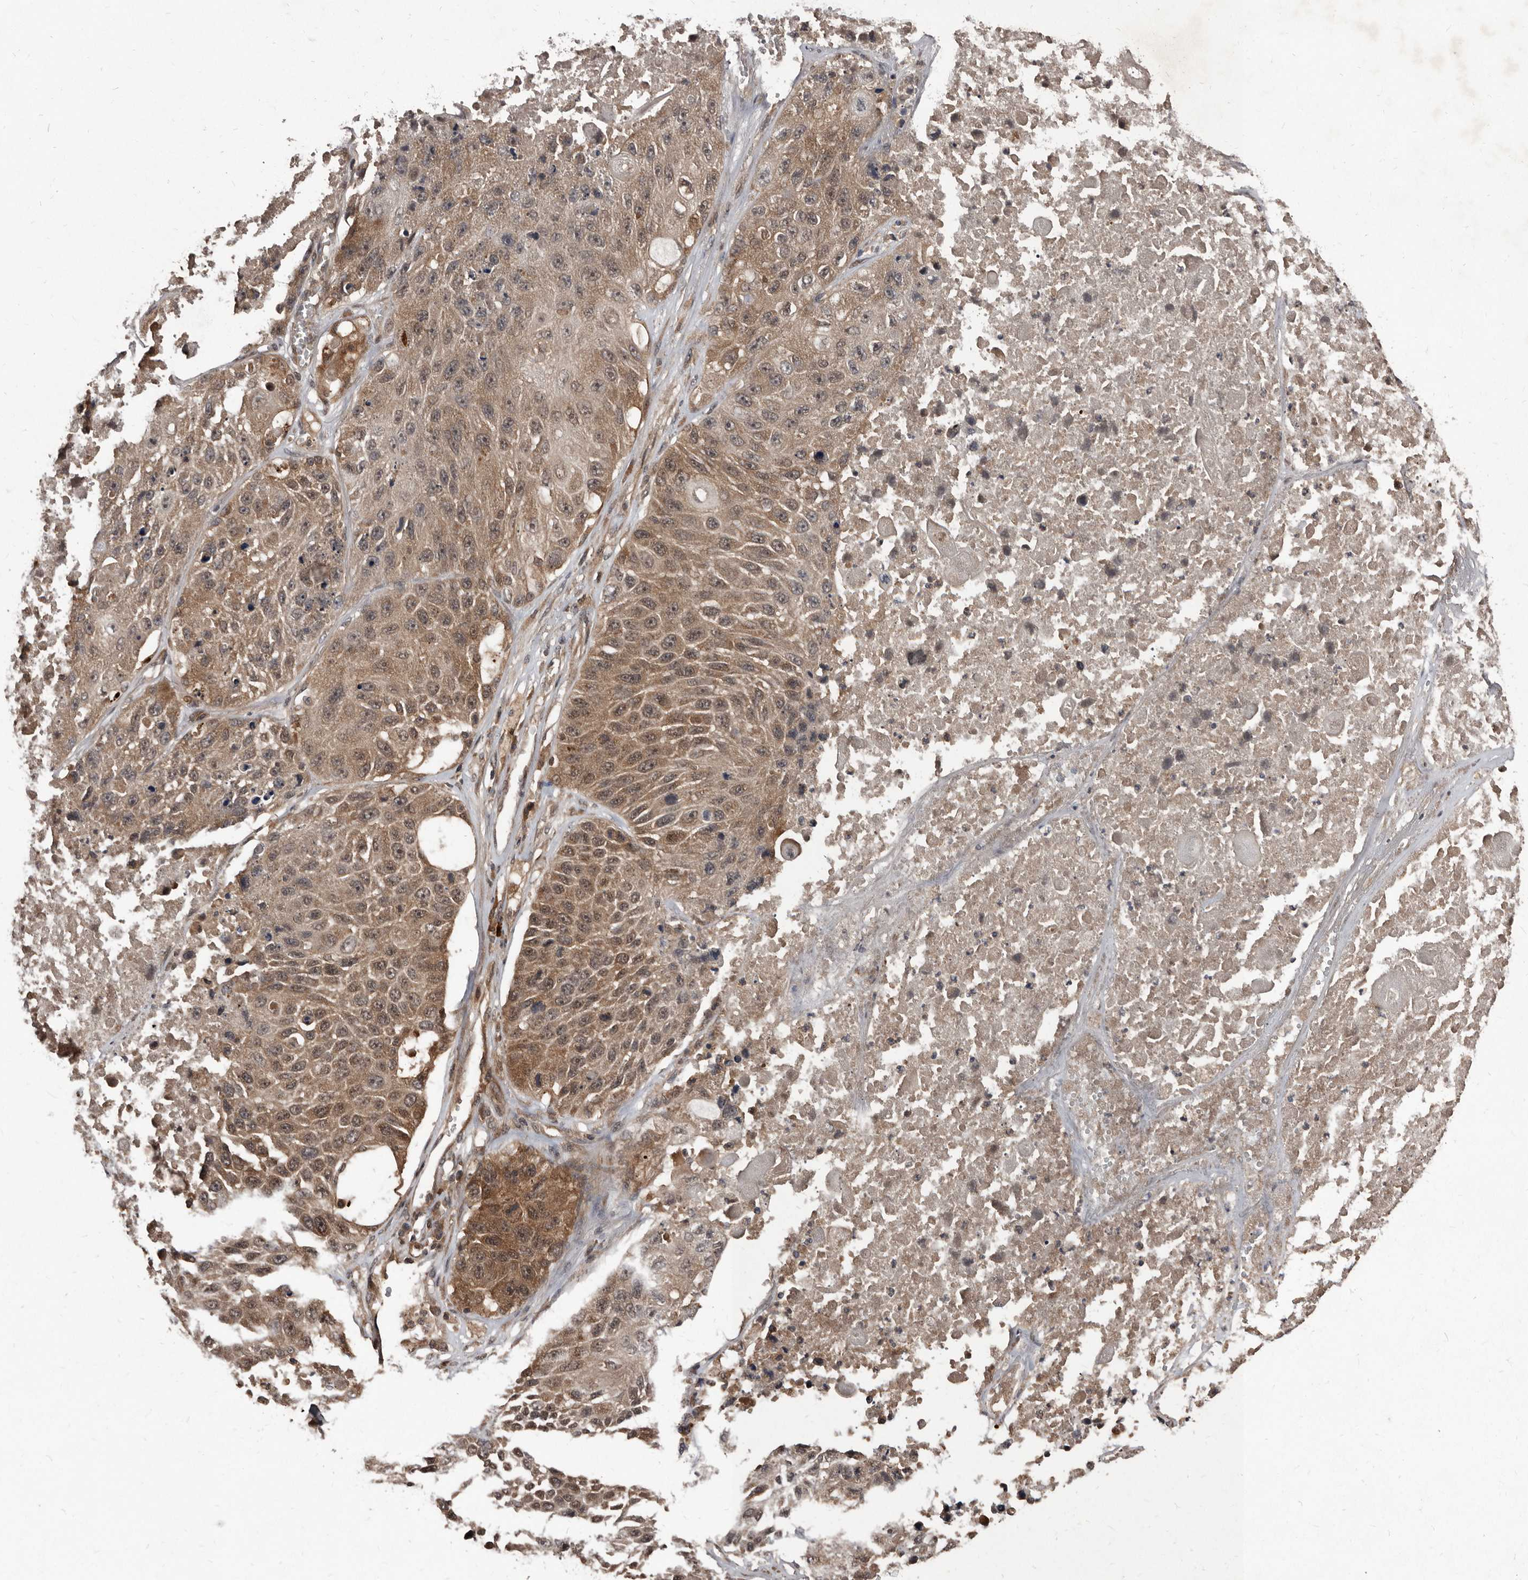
{"staining": {"intensity": "moderate", "quantity": ">75%", "location": "cytoplasmic/membranous"}, "tissue": "lung cancer", "cell_type": "Tumor cells", "image_type": "cancer", "snomed": [{"axis": "morphology", "description": "Squamous cell carcinoma, NOS"}, {"axis": "topography", "description": "Lung"}], "caption": "High-power microscopy captured an immunohistochemistry micrograph of squamous cell carcinoma (lung), revealing moderate cytoplasmic/membranous positivity in approximately >75% of tumor cells.", "gene": "PMVK", "patient": {"sex": "male", "age": 61}}